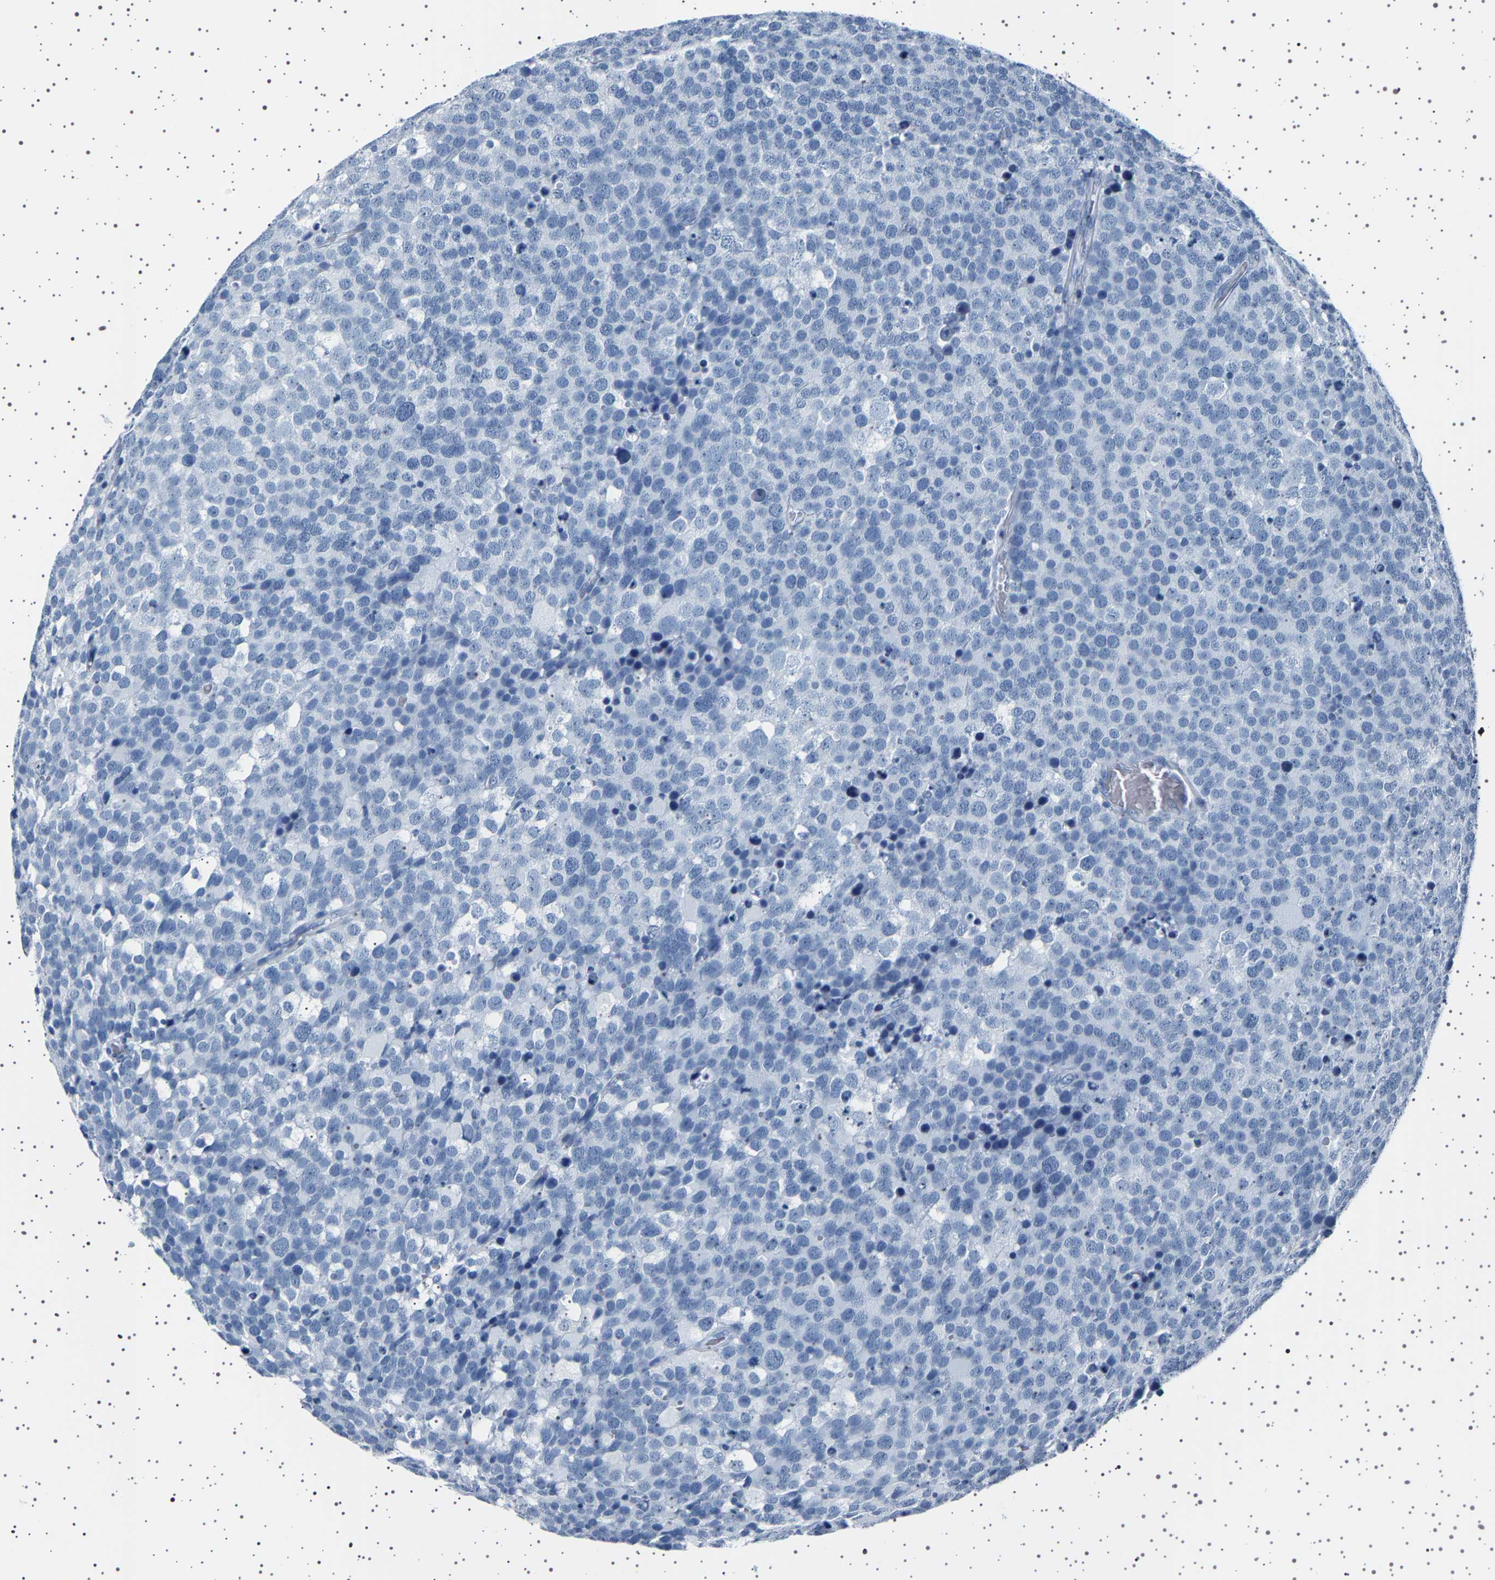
{"staining": {"intensity": "negative", "quantity": "none", "location": "none"}, "tissue": "testis cancer", "cell_type": "Tumor cells", "image_type": "cancer", "snomed": [{"axis": "morphology", "description": "Seminoma, NOS"}, {"axis": "topography", "description": "Testis"}], "caption": "A photomicrograph of testis cancer (seminoma) stained for a protein demonstrates no brown staining in tumor cells.", "gene": "TFF3", "patient": {"sex": "male", "age": 71}}